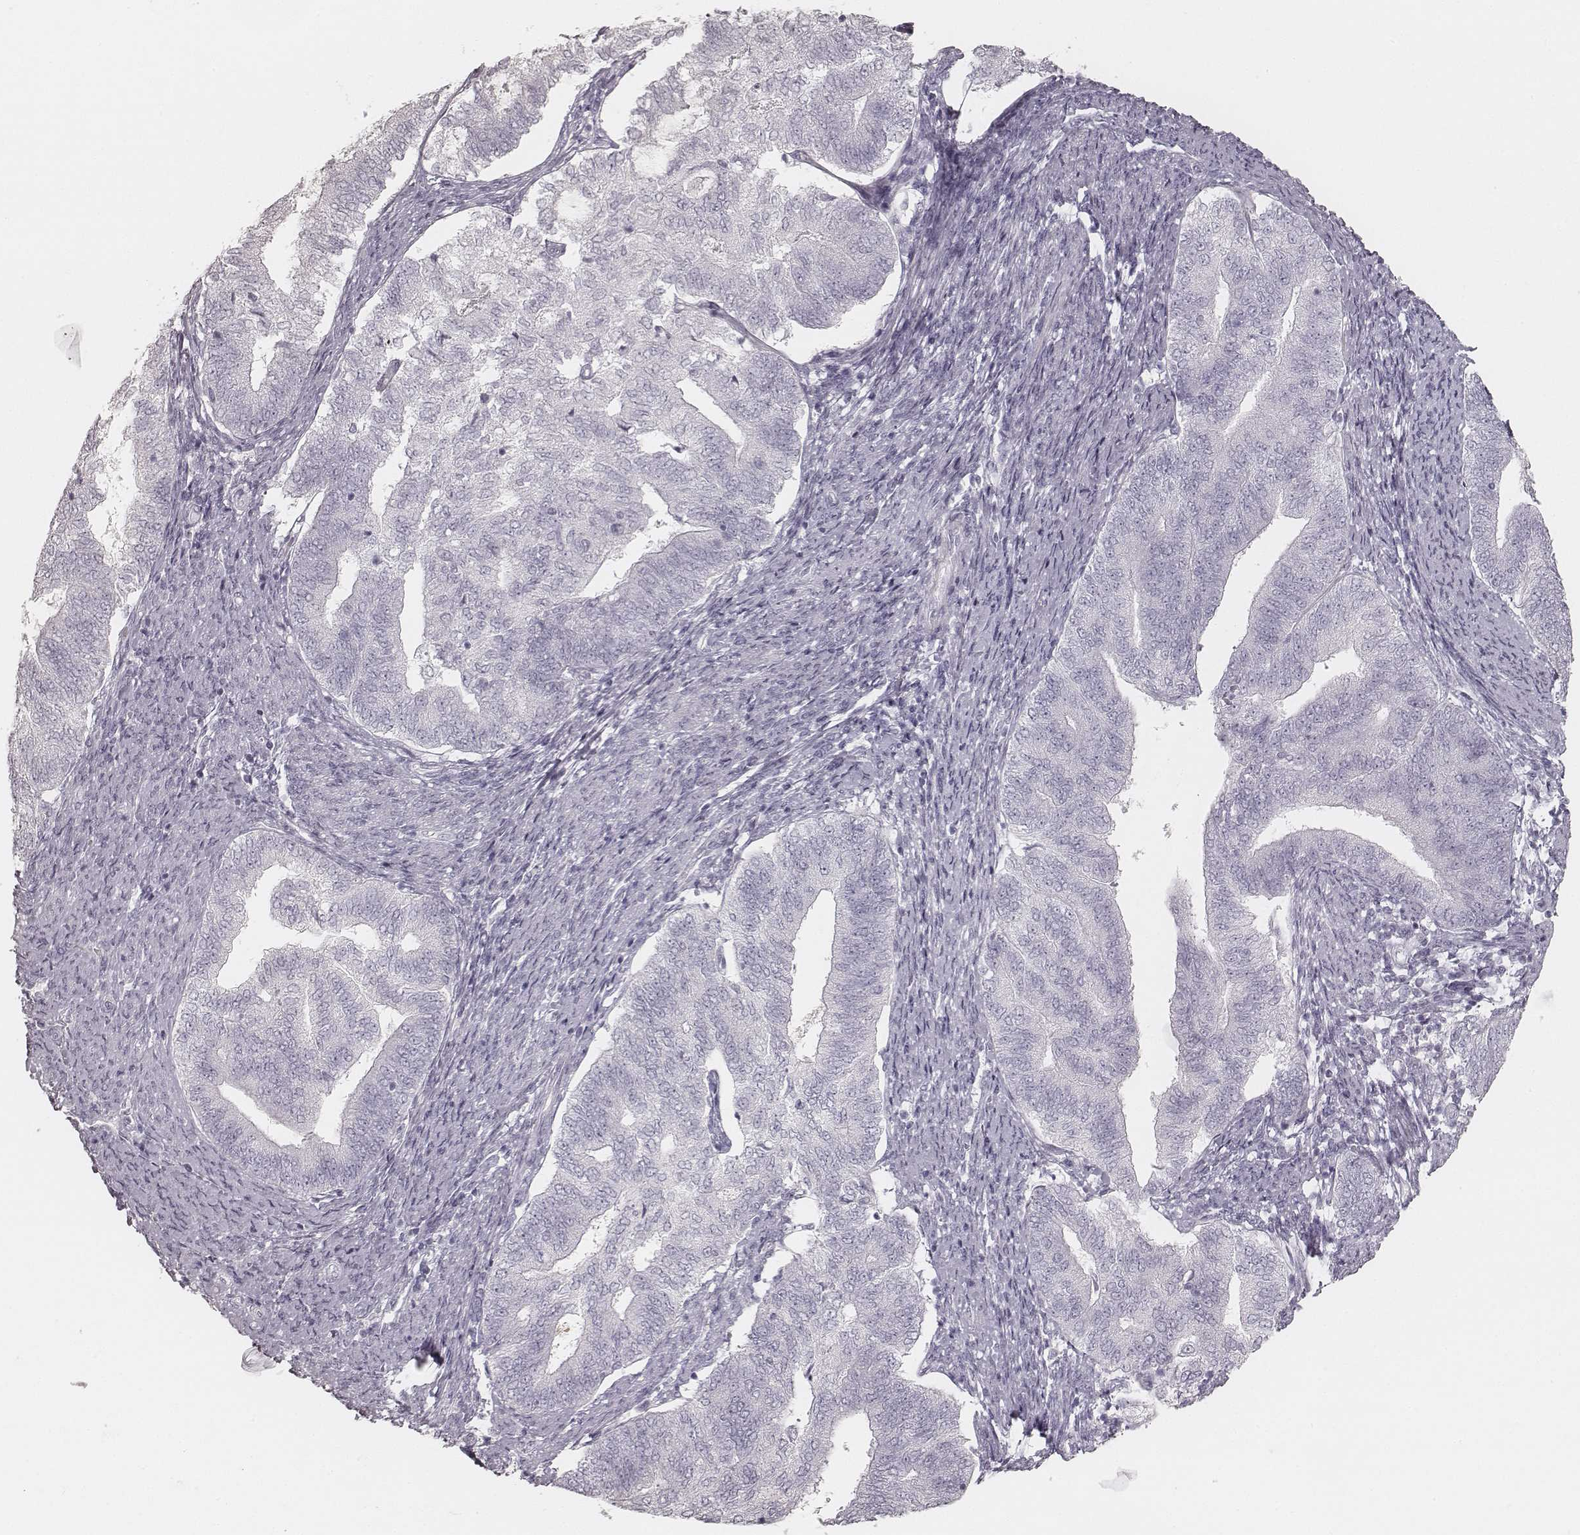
{"staining": {"intensity": "negative", "quantity": "none", "location": "none"}, "tissue": "endometrial cancer", "cell_type": "Tumor cells", "image_type": "cancer", "snomed": [{"axis": "morphology", "description": "Adenocarcinoma, NOS"}, {"axis": "topography", "description": "Endometrium"}], "caption": "Tumor cells show no significant staining in endometrial adenocarcinoma. (Immunohistochemistry, brightfield microscopy, high magnification).", "gene": "KRT31", "patient": {"sex": "female", "age": 65}}